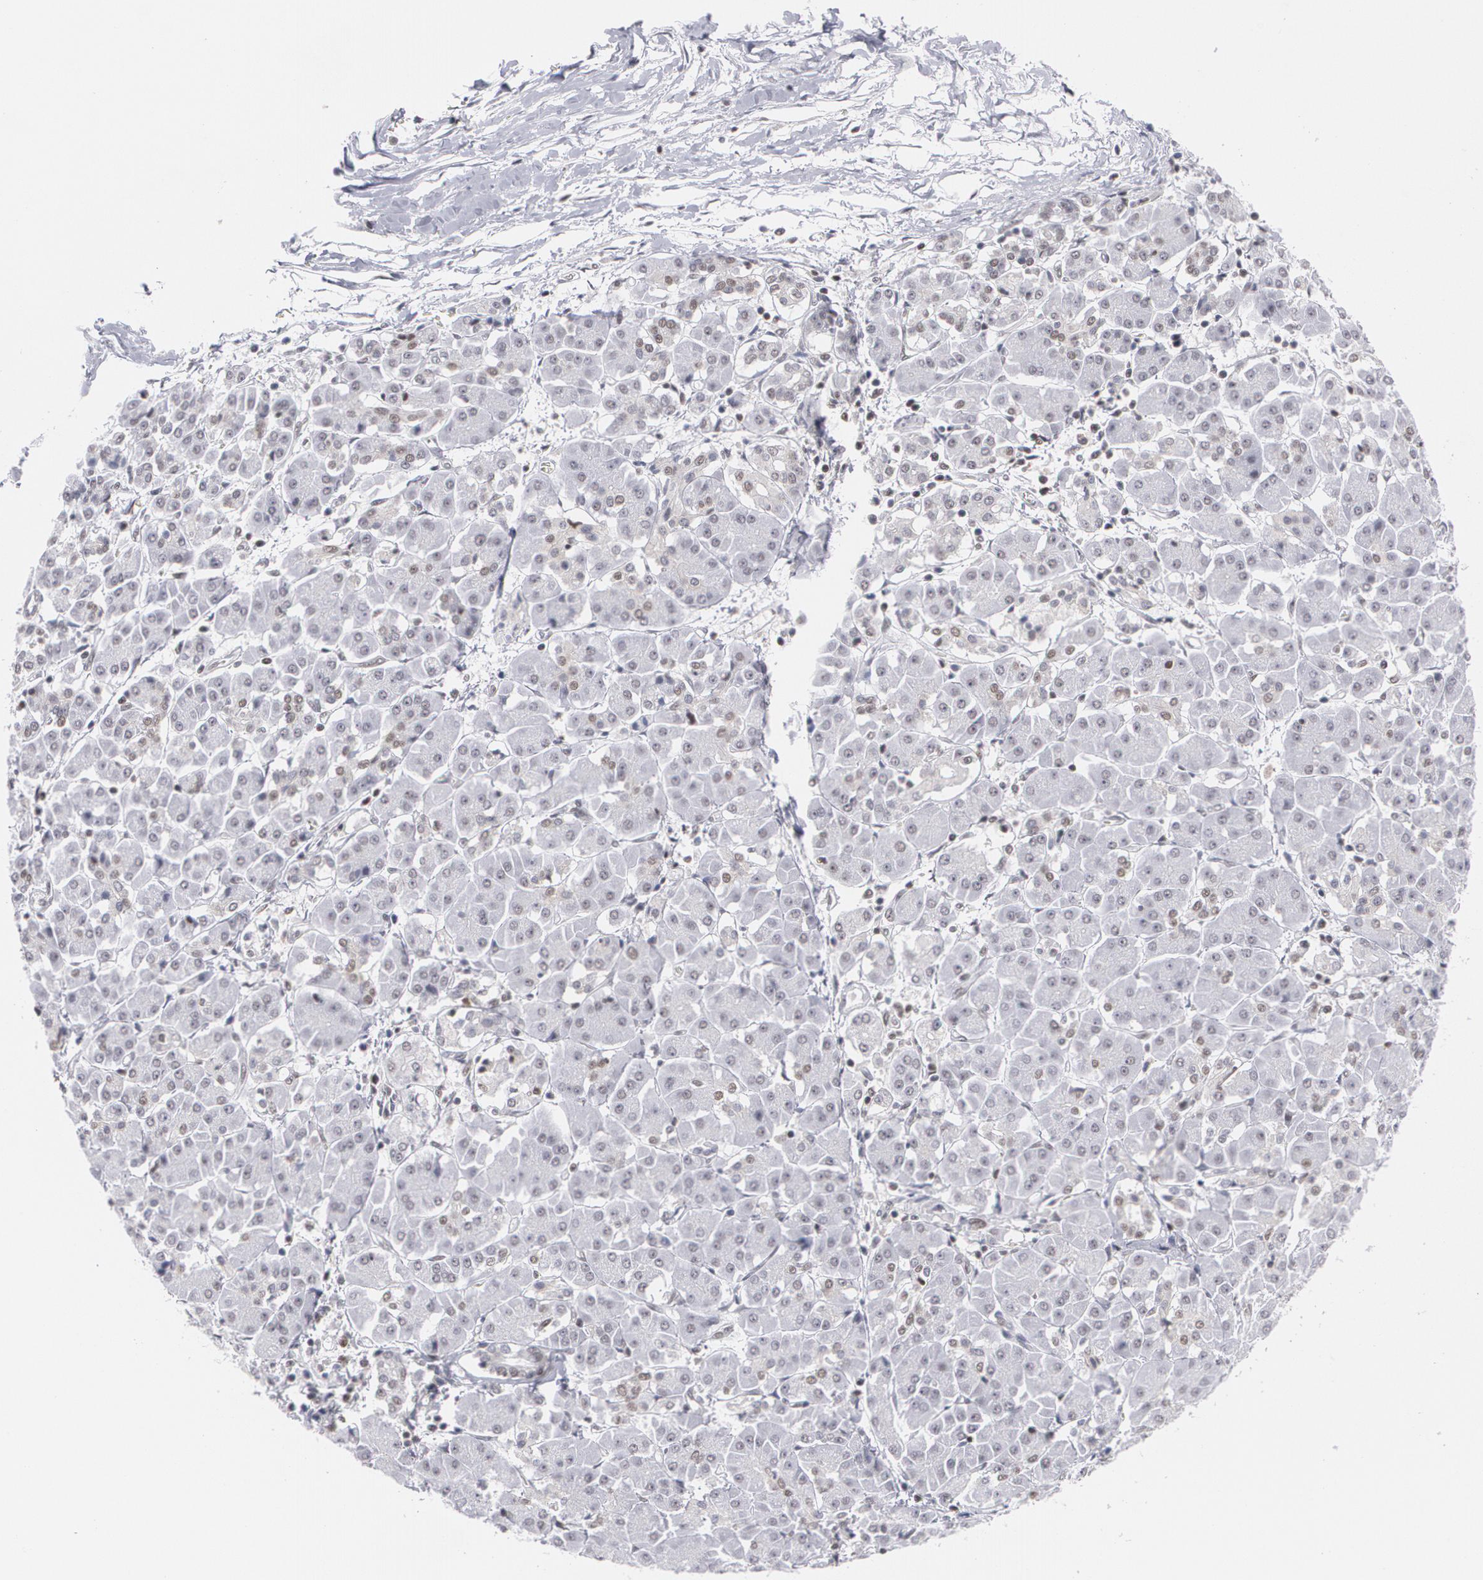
{"staining": {"intensity": "weak", "quantity": "<25%", "location": "nuclear"}, "tissue": "pancreatic cancer", "cell_type": "Tumor cells", "image_type": "cancer", "snomed": [{"axis": "morphology", "description": "Adenocarcinoma, NOS"}, {"axis": "topography", "description": "Pancreas"}], "caption": "Immunohistochemical staining of human pancreatic cancer (adenocarcinoma) exhibits no significant staining in tumor cells.", "gene": "MCL1", "patient": {"sex": "female", "age": 57}}